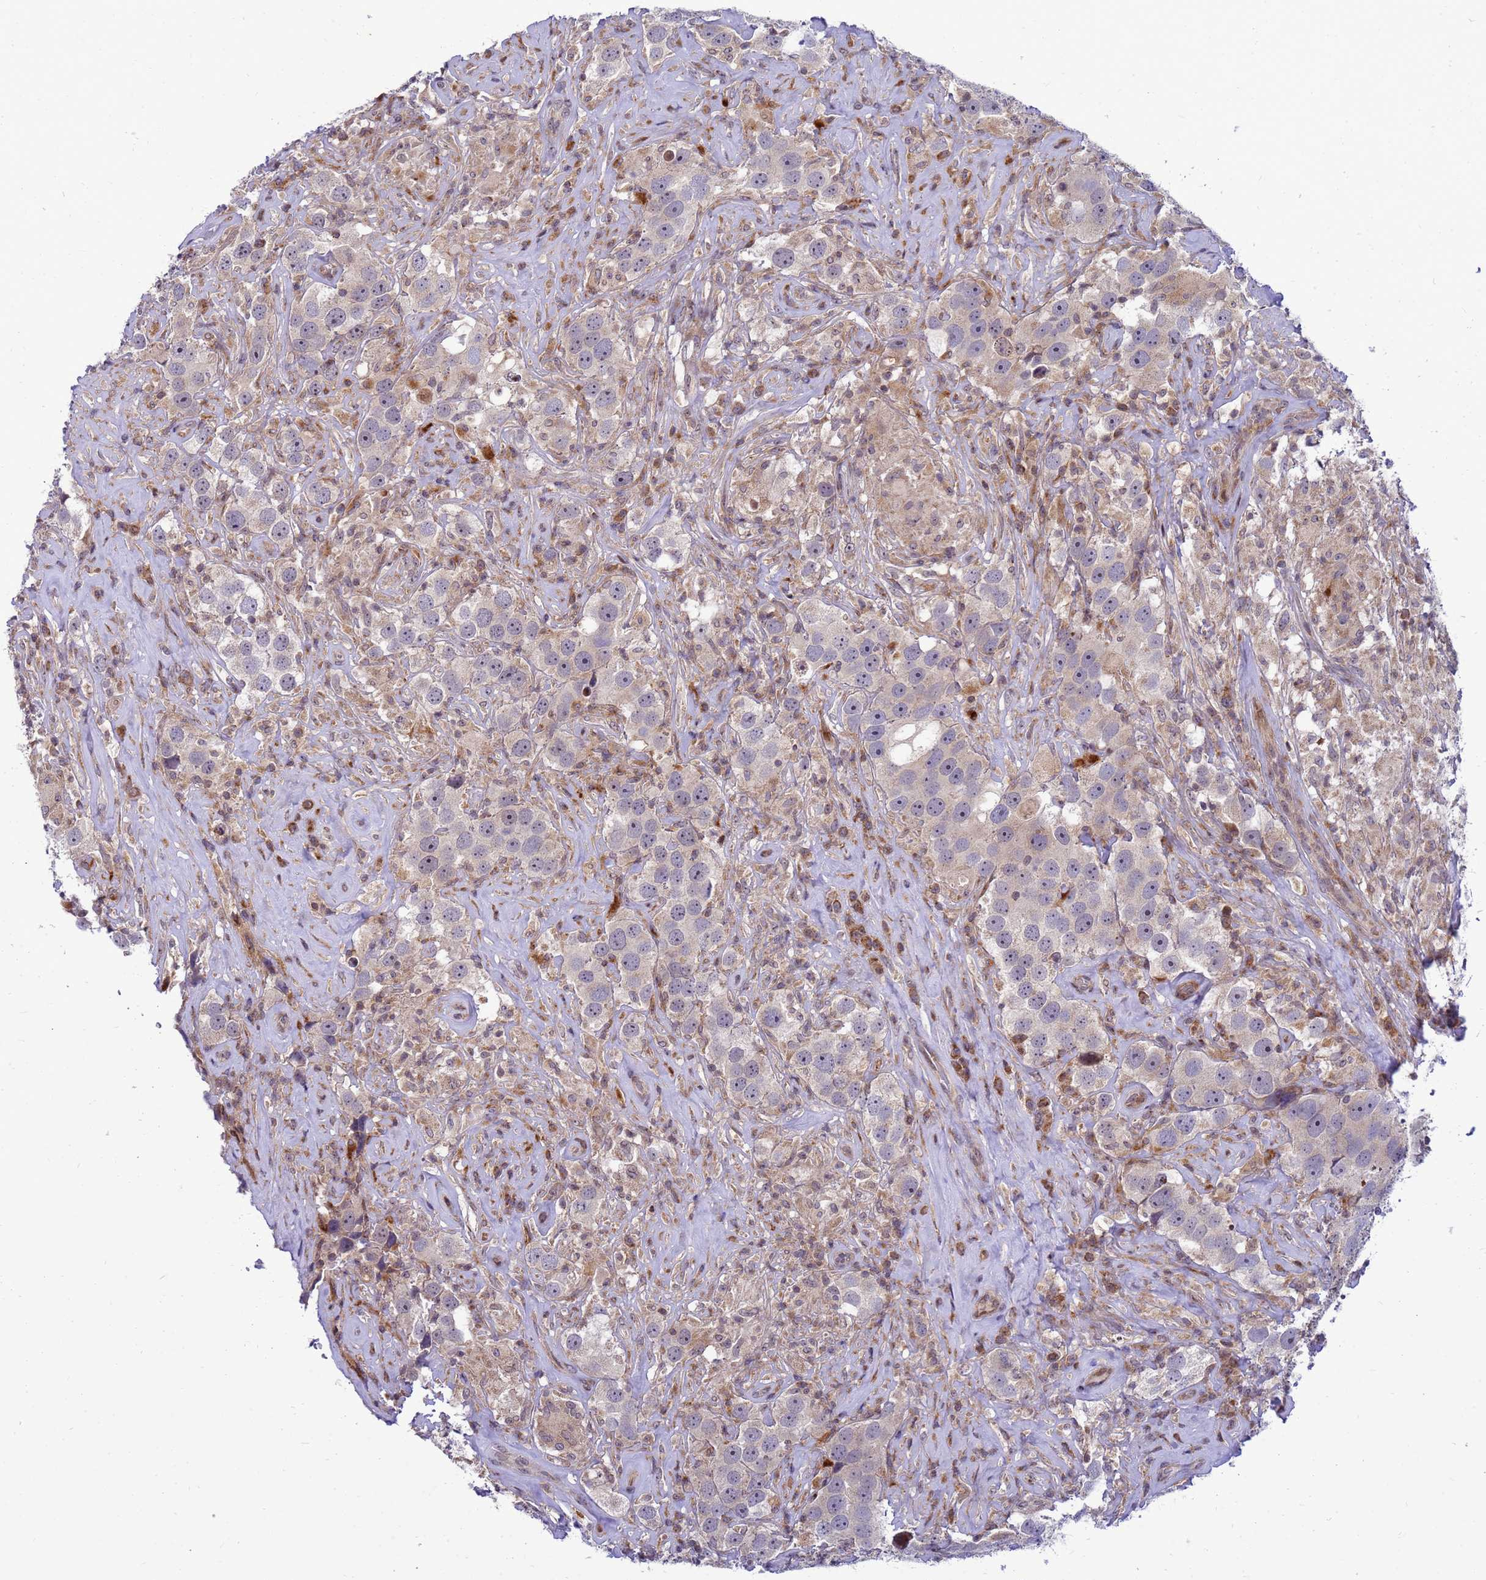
{"staining": {"intensity": "weak", "quantity": "25%-75%", "location": "cytoplasmic/membranous"}, "tissue": "testis cancer", "cell_type": "Tumor cells", "image_type": "cancer", "snomed": [{"axis": "morphology", "description": "Seminoma, NOS"}, {"axis": "topography", "description": "Testis"}], "caption": "Testis cancer (seminoma) stained with IHC shows weak cytoplasmic/membranous expression in about 25%-75% of tumor cells. The protein is stained brown, and the nuclei are stained in blue (DAB (3,3'-diaminobenzidine) IHC with brightfield microscopy, high magnification).", "gene": "C12orf43", "patient": {"sex": "male", "age": 49}}